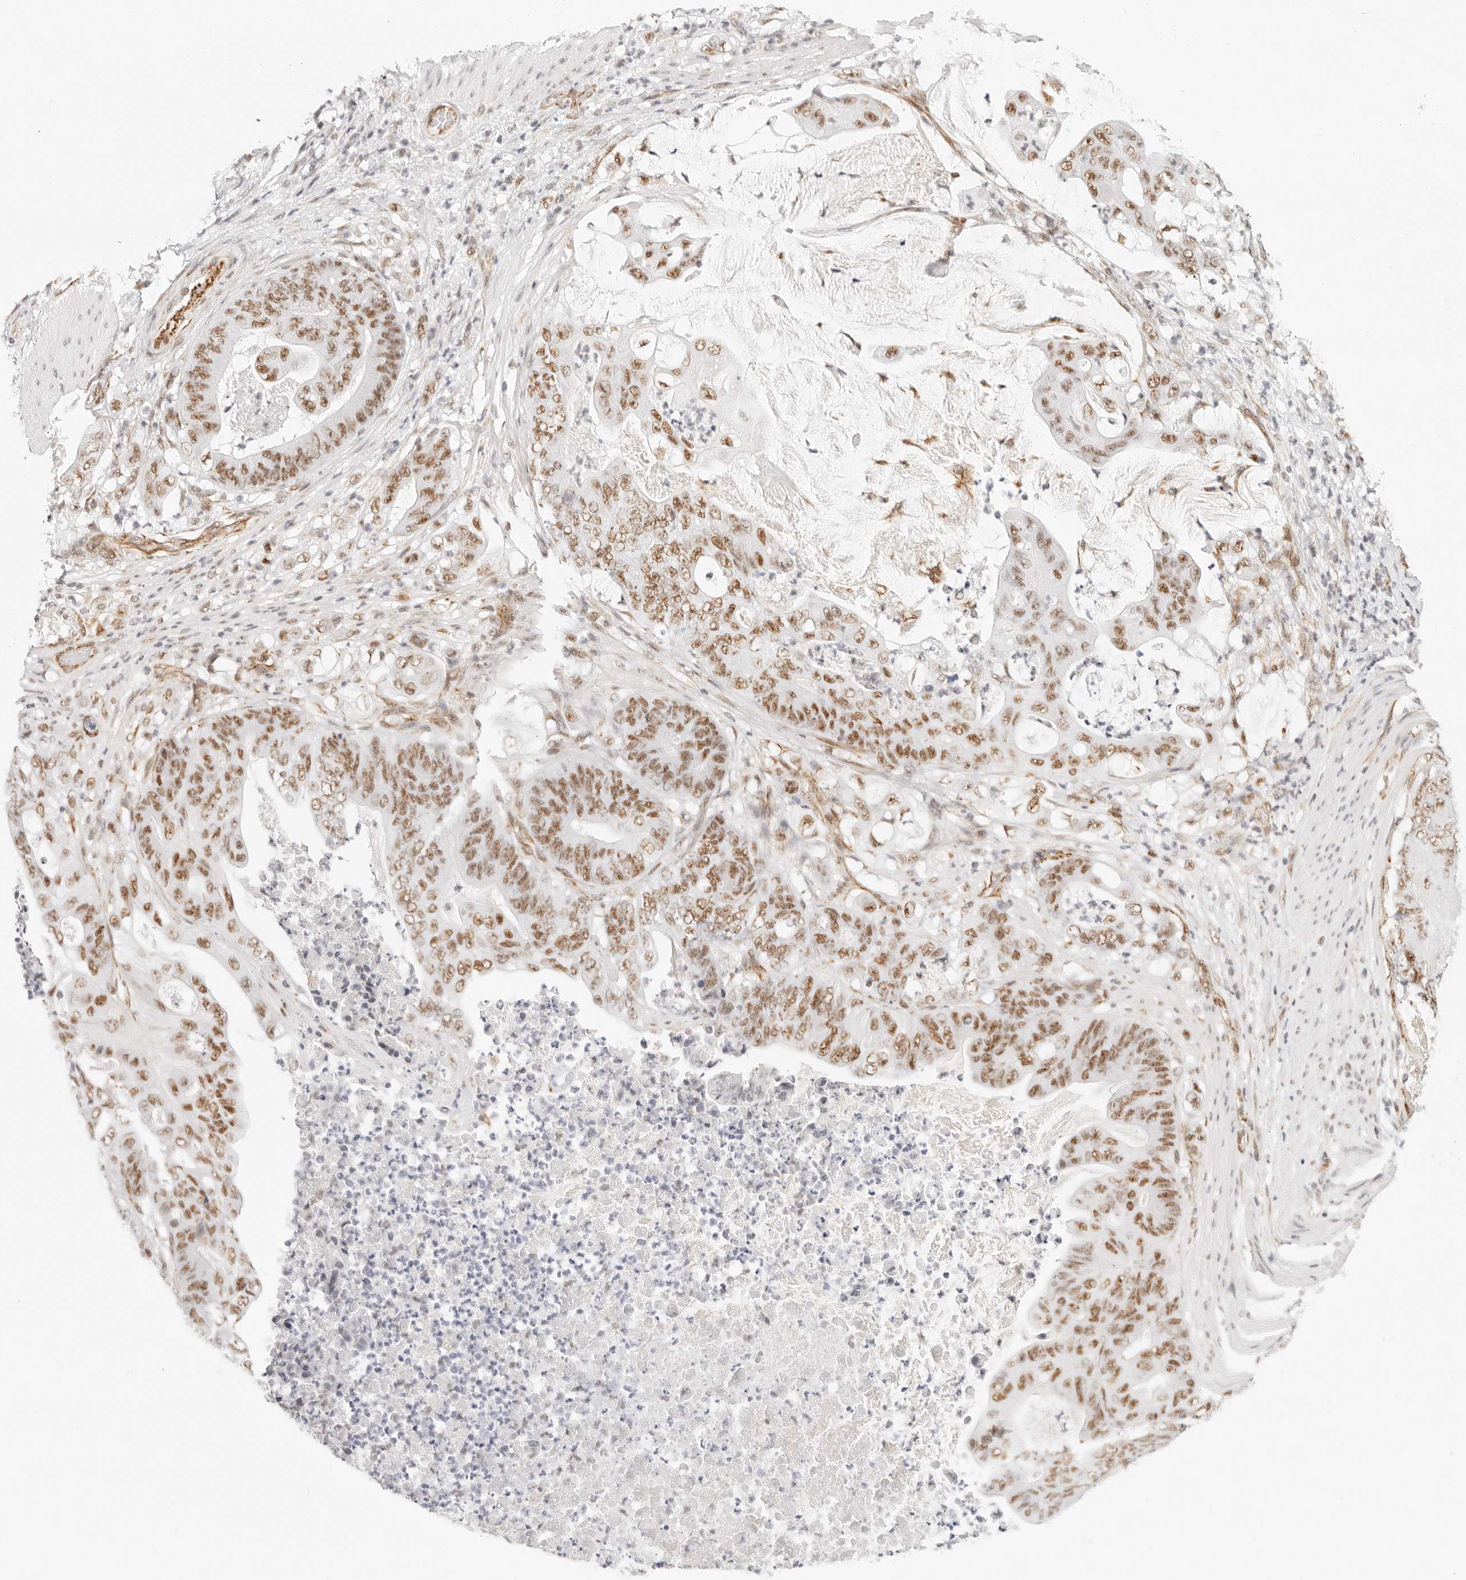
{"staining": {"intensity": "moderate", "quantity": ">75%", "location": "nuclear"}, "tissue": "stomach cancer", "cell_type": "Tumor cells", "image_type": "cancer", "snomed": [{"axis": "morphology", "description": "Adenocarcinoma, NOS"}, {"axis": "topography", "description": "Stomach"}], "caption": "Protein analysis of adenocarcinoma (stomach) tissue demonstrates moderate nuclear staining in approximately >75% of tumor cells. Using DAB (brown) and hematoxylin (blue) stains, captured at high magnification using brightfield microscopy.", "gene": "ZC3H11A", "patient": {"sex": "female", "age": 73}}